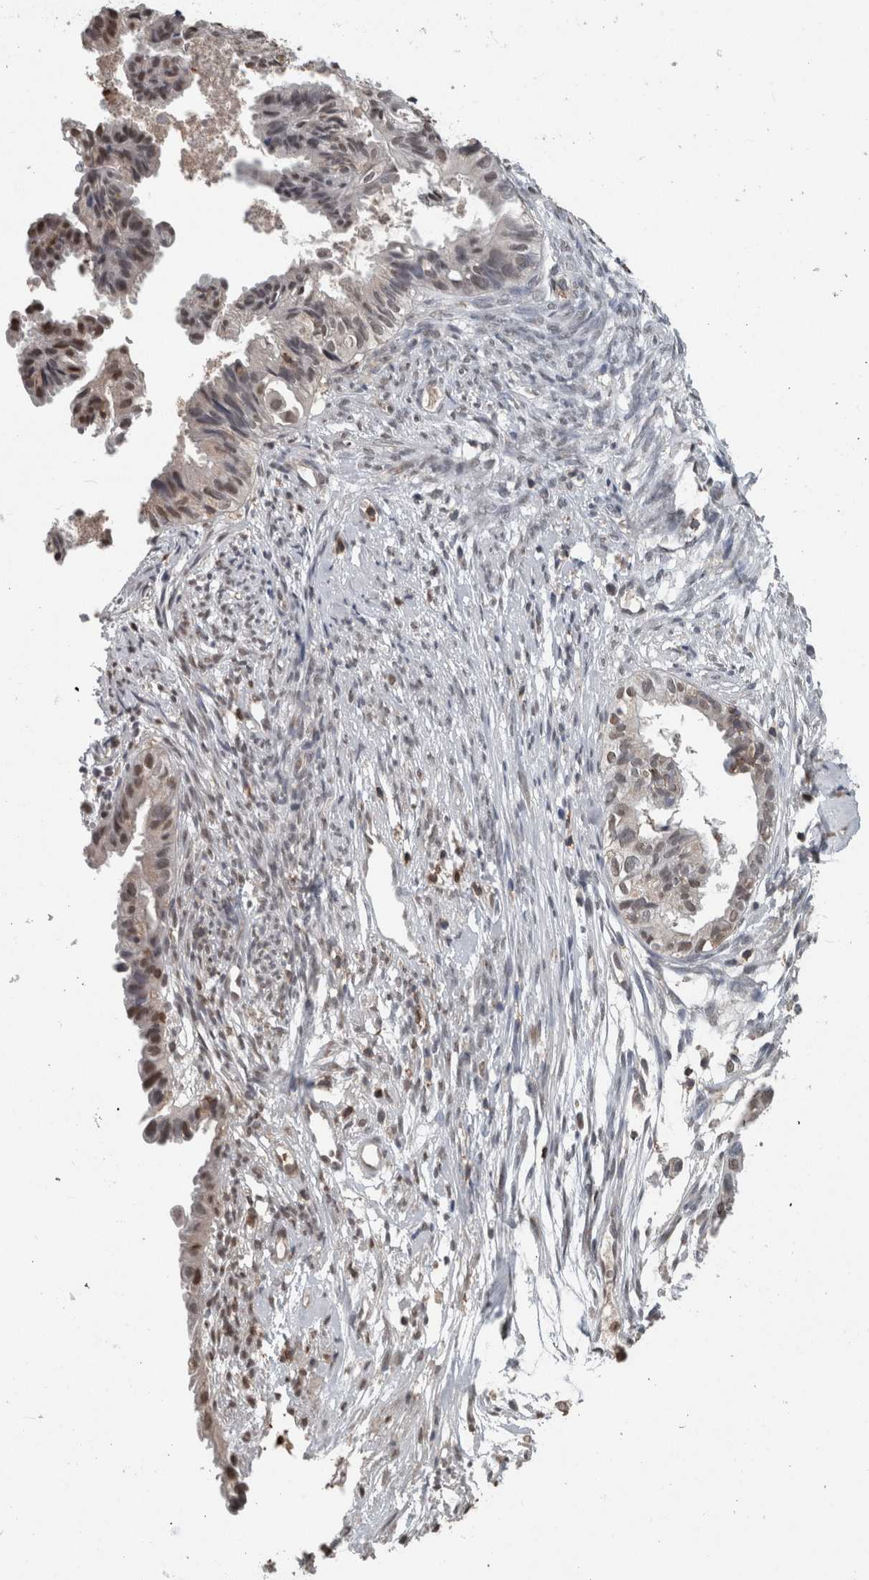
{"staining": {"intensity": "moderate", "quantity": "<25%", "location": "nuclear"}, "tissue": "cervical cancer", "cell_type": "Tumor cells", "image_type": "cancer", "snomed": [{"axis": "morphology", "description": "Normal tissue, NOS"}, {"axis": "morphology", "description": "Adenocarcinoma, NOS"}, {"axis": "topography", "description": "Cervix"}, {"axis": "topography", "description": "Endometrium"}], "caption": "Adenocarcinoma (cervical) tissue shows moderate nuclear positivity in approximately <25% of tumor cells", "gene": "MAFF", "patient": {"sex": "female", "age": 86}}